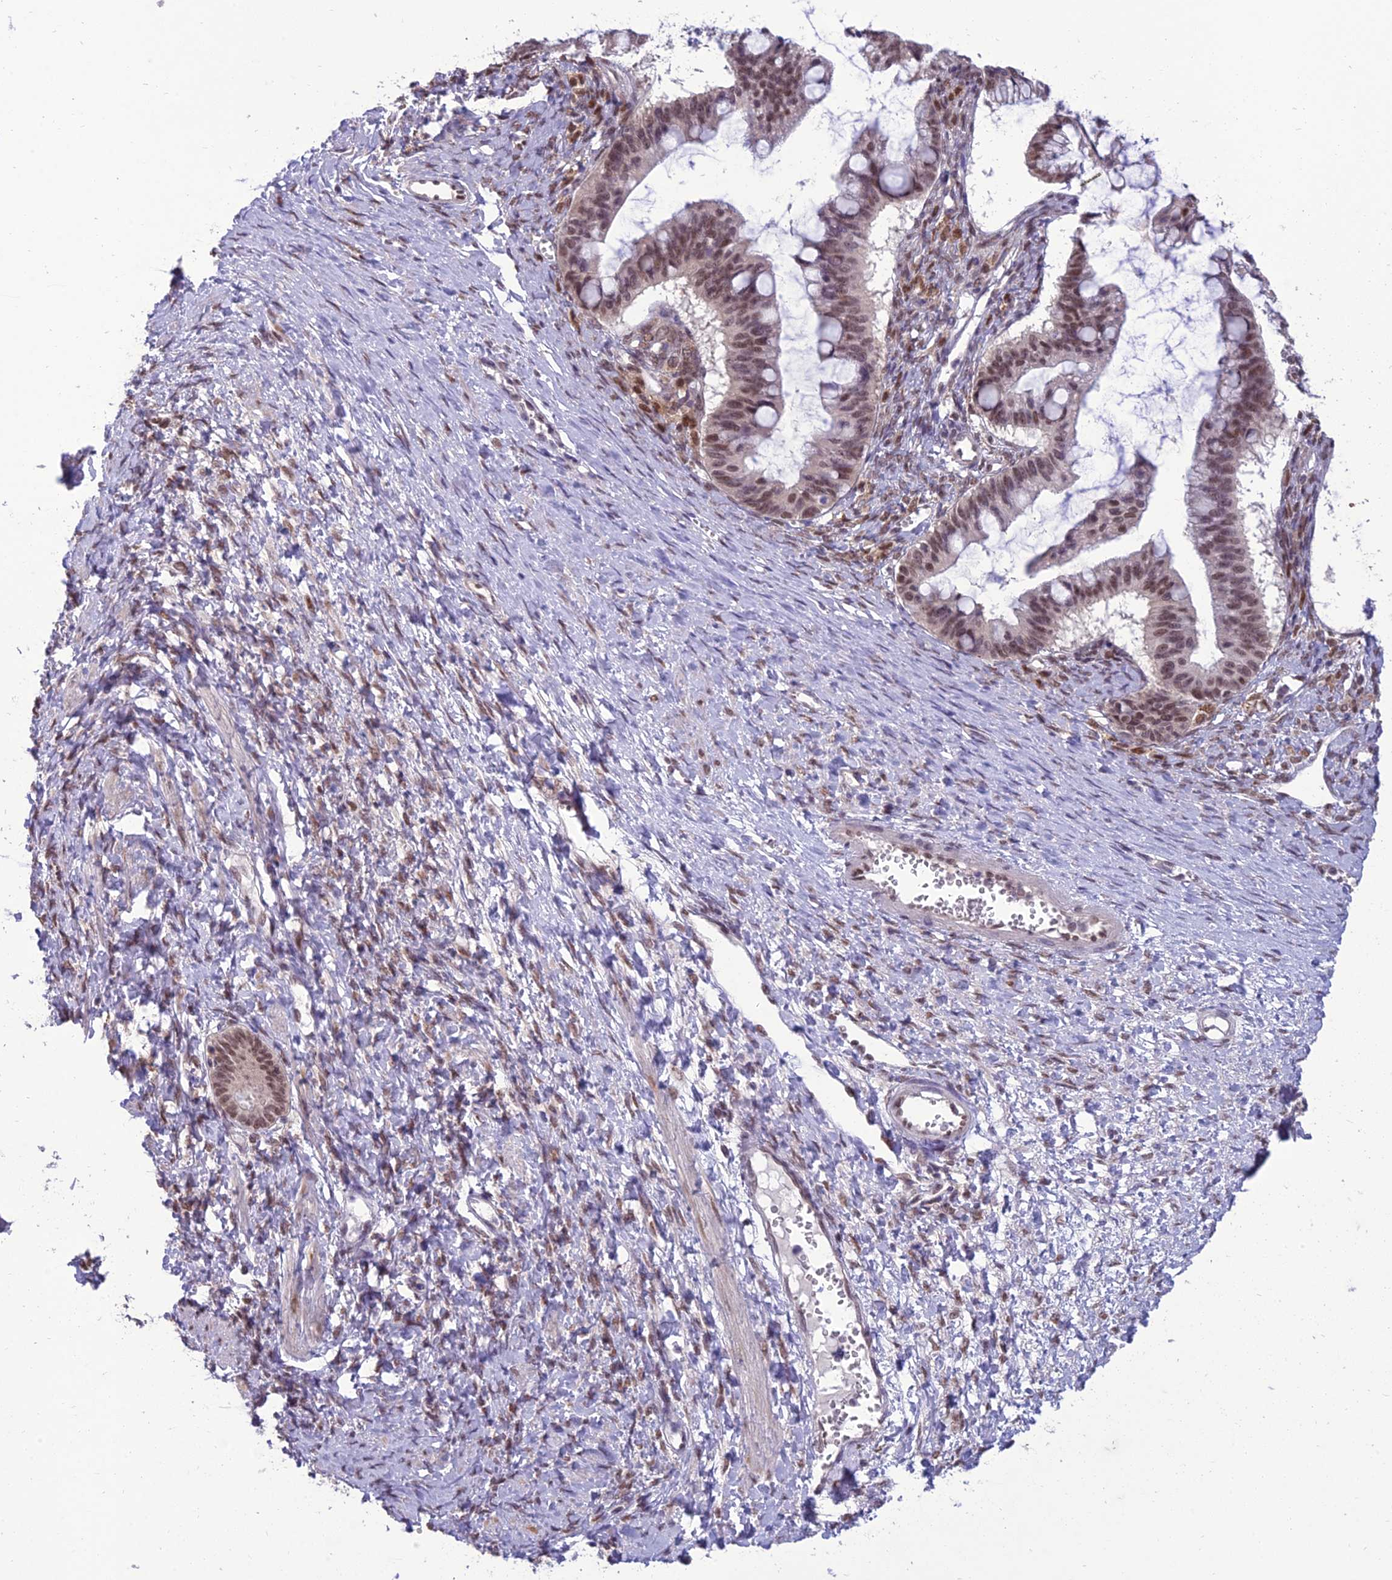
{"staining": {"intensity": "moderate", "quantity": "25%-75%", "location": "nuclear"}, "tissue": "ovarian cancer", "cell_type": "Tumor cells", "image_type": "cancer", "snomed": [{"axis": "morphology", "description": "Cystadenocarcinoma, mucinous, NOS"}, {"axis": "topography", "description": "Ovary"}], "caption": "The histopathology image reveals immunohistochemical staining of mucinous cystadenocarcinoma (ovarian). There is moderate nuclear expression is seen in approximately 25%-75% of tumor cells. Immunohistochemistry stains the protein of interest in brown and the nuclei are stained blue.", "gene": "RANBP3", "patient": {"sex": "female", "age": 73}}